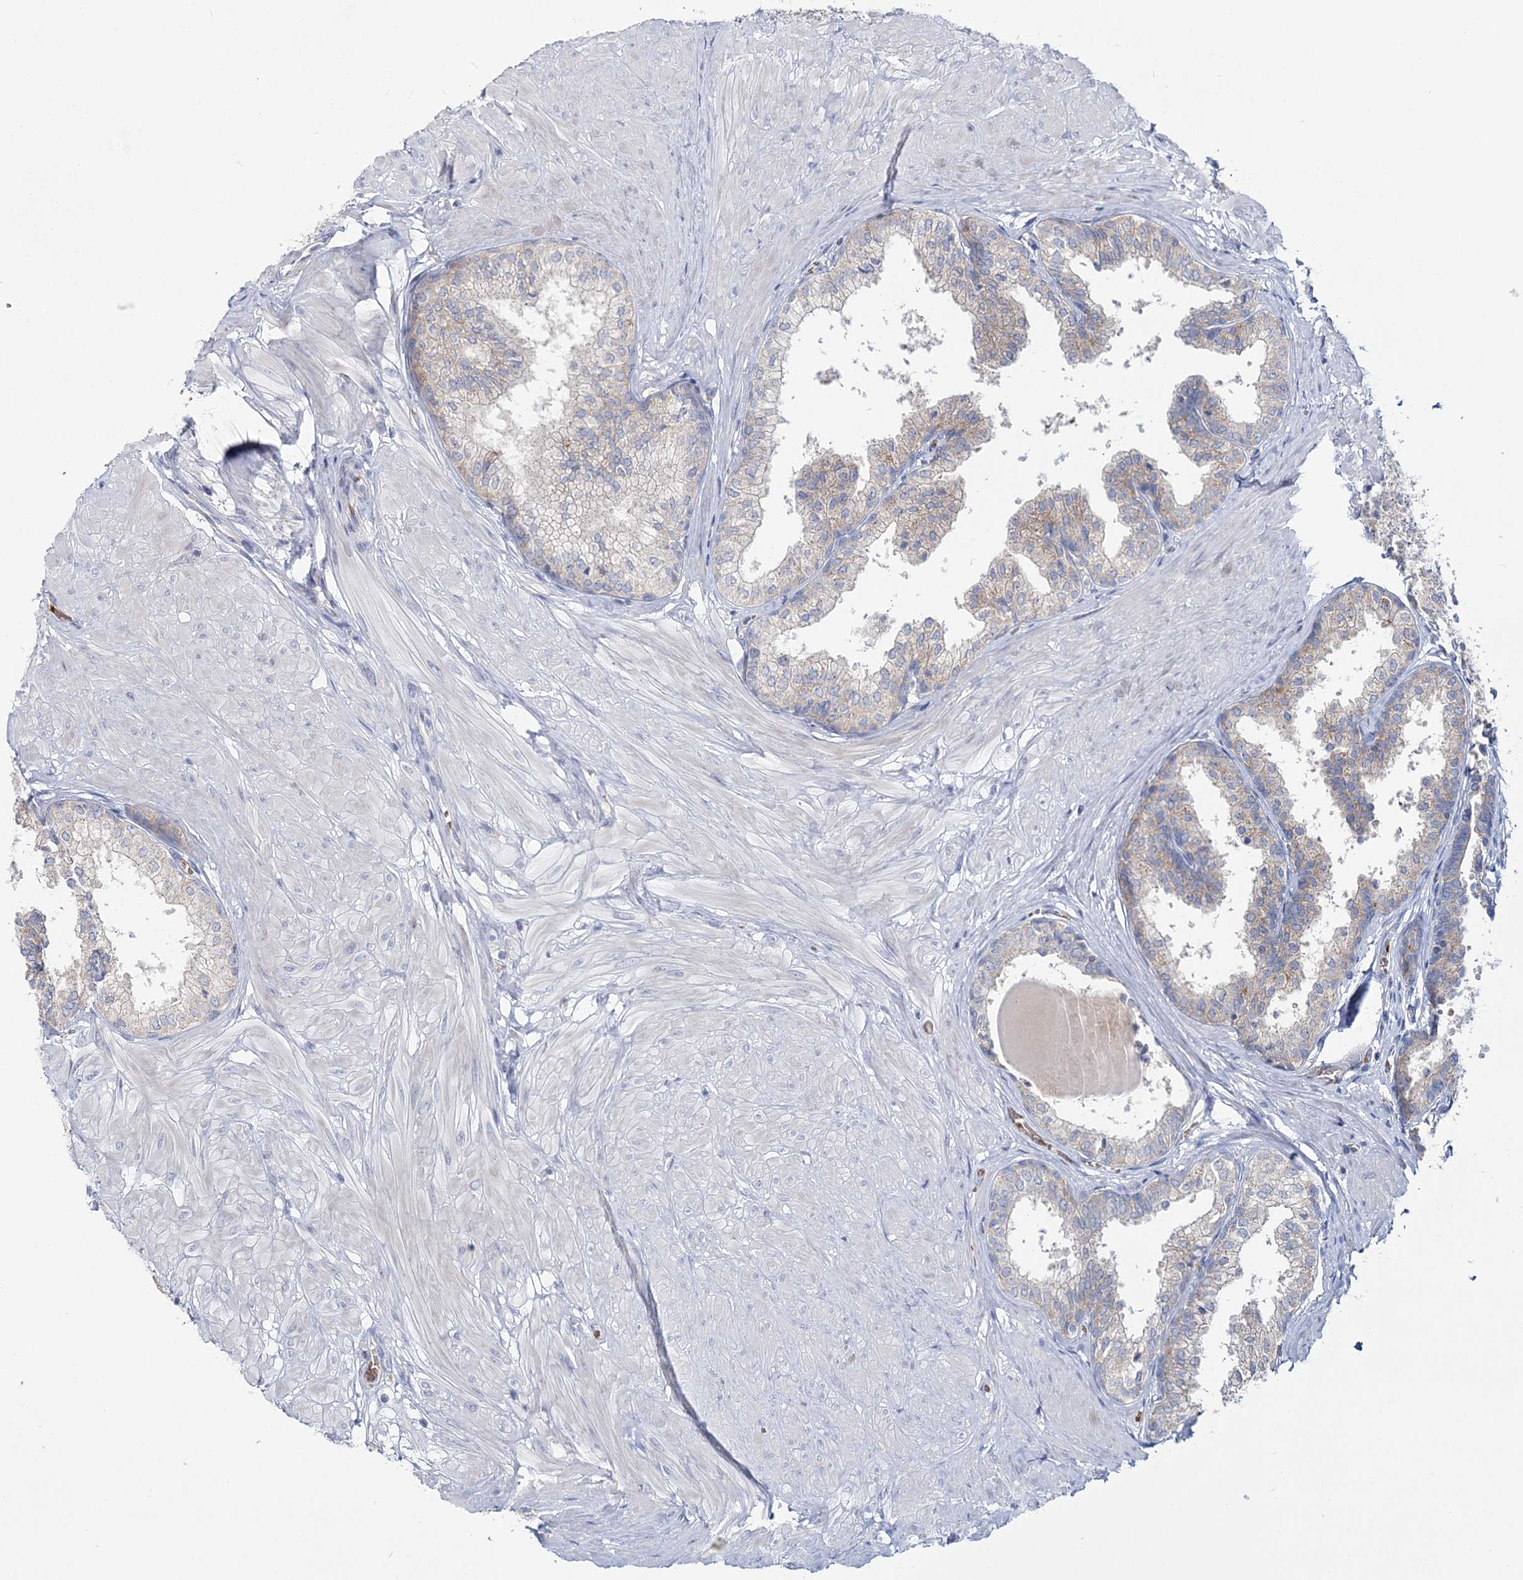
{"staining": {"intensity": "negative", "quantity": "none", "location": "none"}, "tissue": "prostate", "cell_type": "Glandular cells", "image_type": "normal", "snomed": [{"axis": "morphology", "description": "Normal tissue, NOS"}, {"axis": "topography", "description": "Prostate"}], "caption": "This photomicrograph is of normal prostate stained with immunohistochemistry (IHC) to label a protein in brown with the nuclei are counter-stained blue. There is no positivity in glandular cells.", "gene": "ATP11B", "patient": {"sex": "male", "age": 48}}